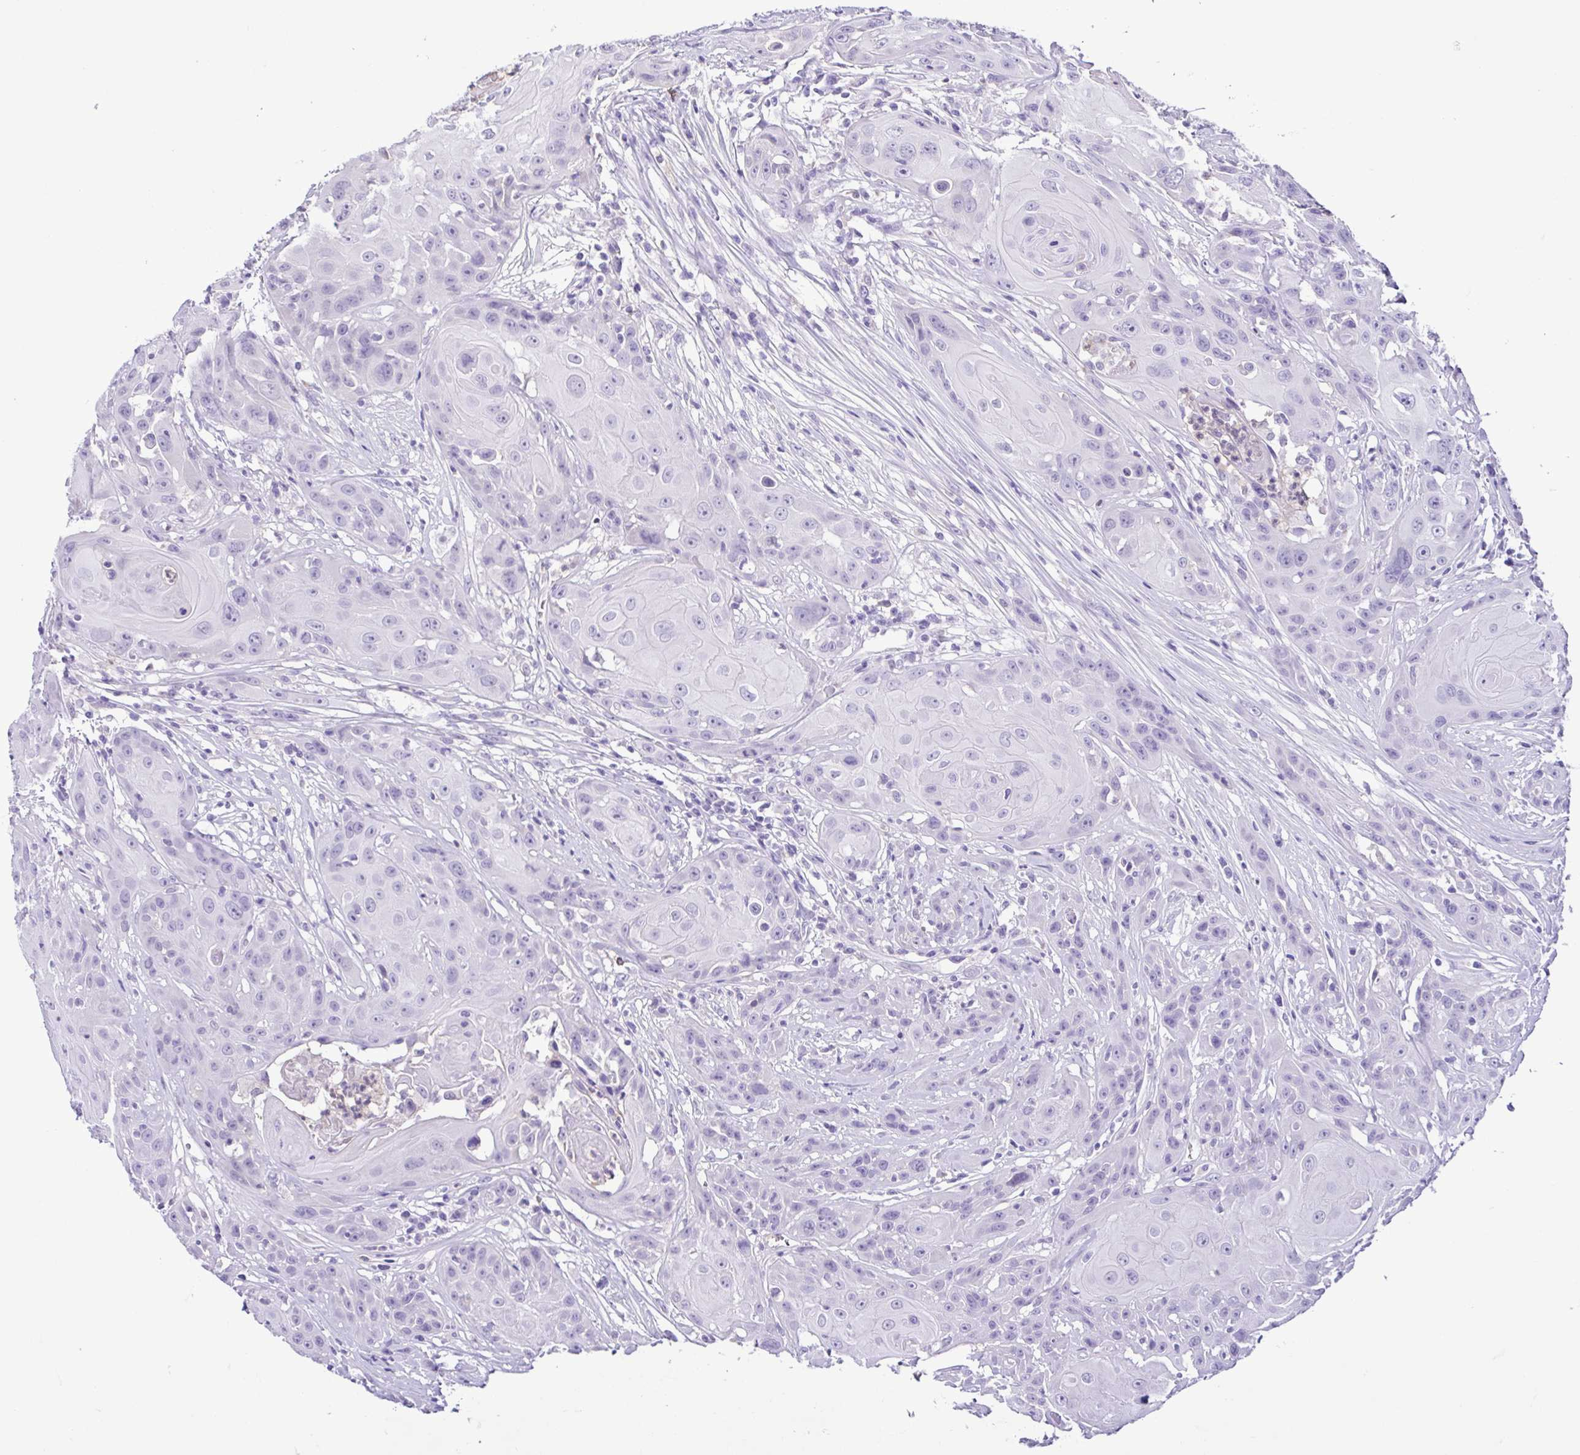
{"staining": {"intensity": "negative", "quantity": "none", "location": "none"}, "tissue": "head and neck cancer", "cell_type": "Tumor cells", "image_type": "cancer", "snomed": [{"axis": "morphology", "description": "Squamous cell carcinoma, NOS"}, {"axis": "topography", "description": "Skin"}, {"axis": "topography", "description": "Head-Neck"}], "caption": "DAB (3,3'-diaminobenzidine) immunohistochemical staining of human head and neck cancer (squamous cell carcinoma) reveals no significant staining in tumor cells.", "gene": "CBY2", "patient": {"sex": "male", "age": 80}}